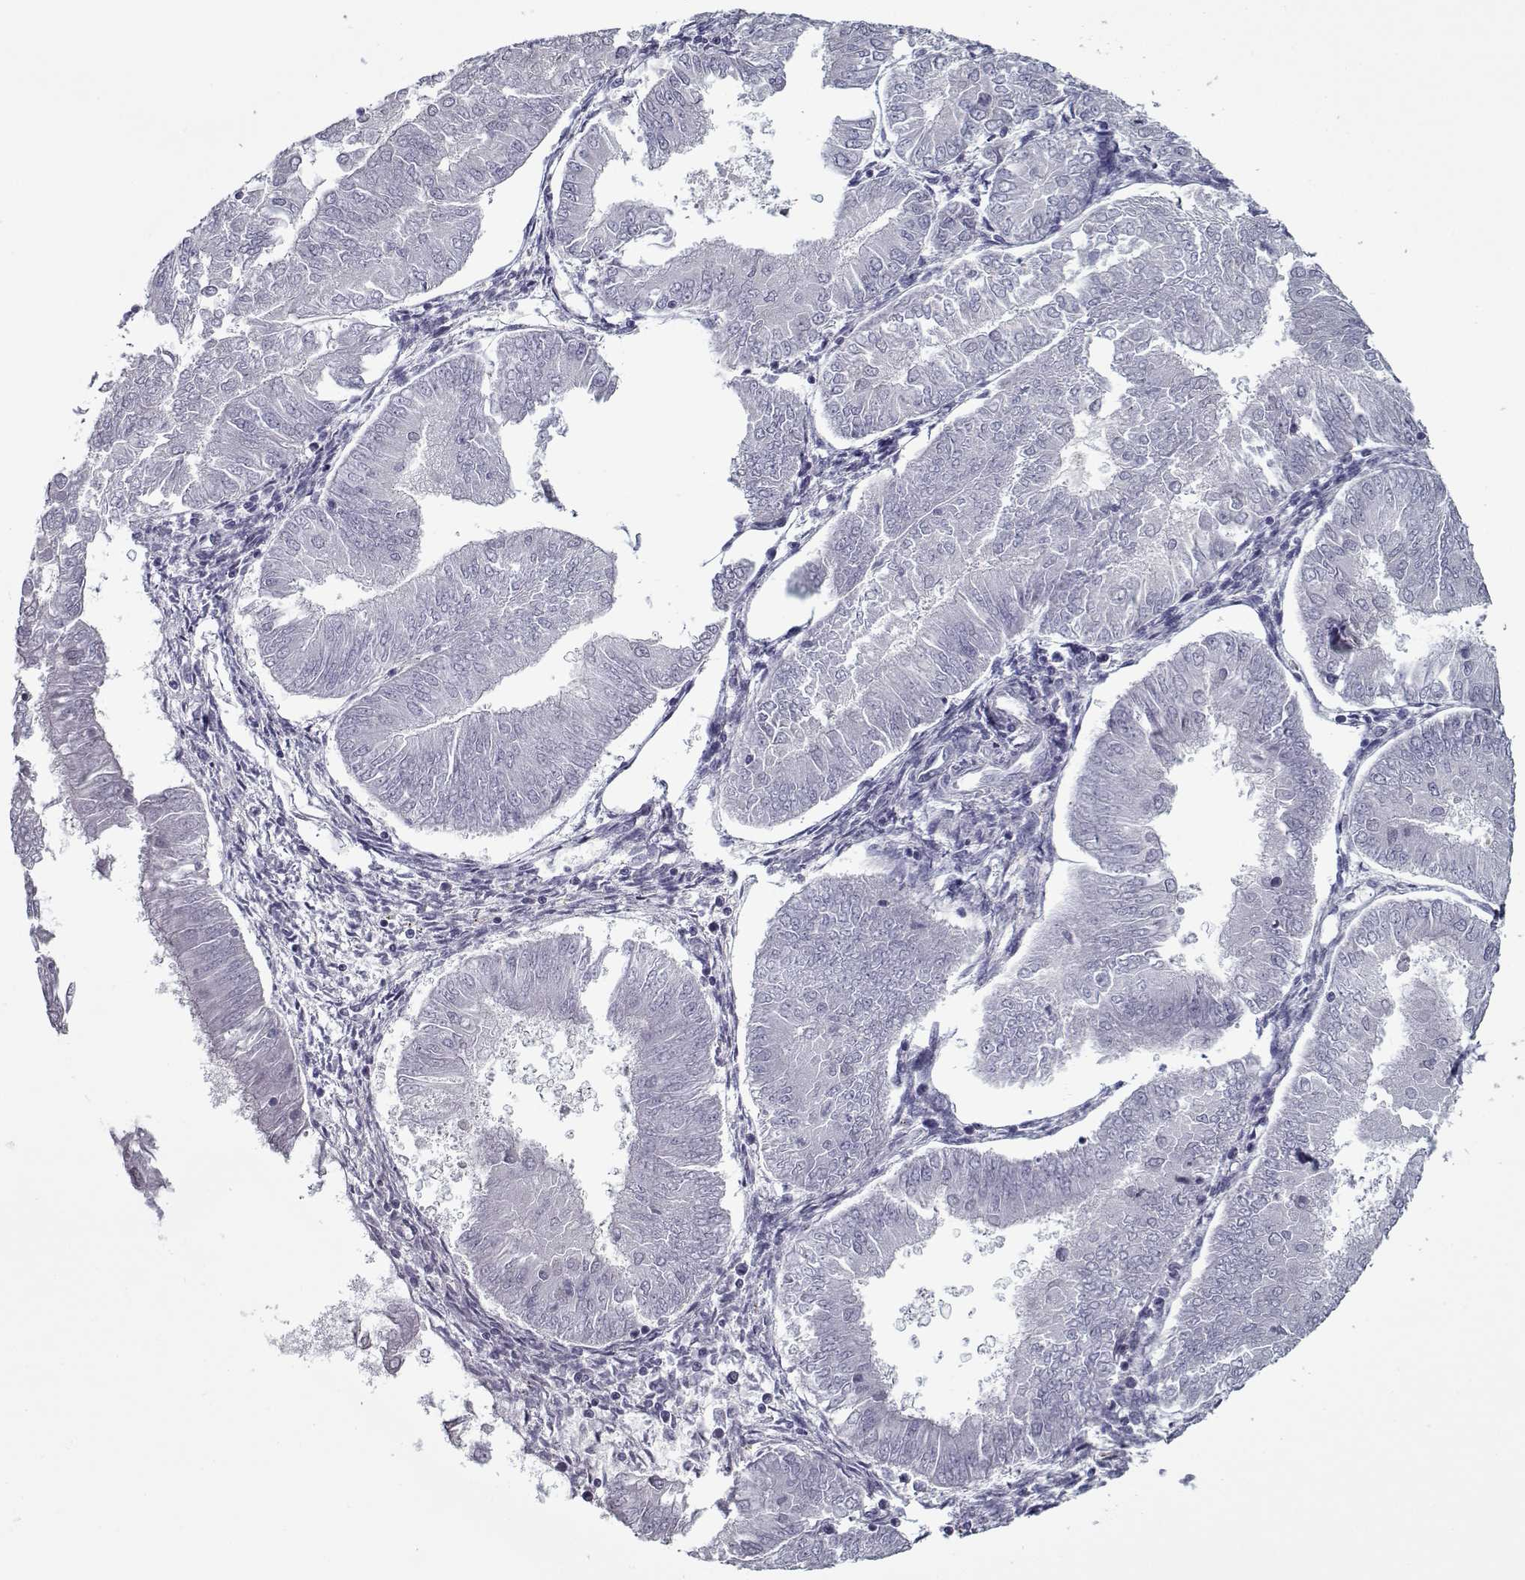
{"staining": {"intensity": "negative", "quantity": "none", "location": "none"}, "tissue": "endometrial cancer", "cell_type": "Tumor cells", "image_type": "cancer", "snomed": [{"axis": "morphology", "description": "Adenocarcinoma, NOS"}, {"axis": "topography", "description": "Endometrium"}], "caption": "The micrograph shows no staining of tumor cells in endometrial adenocarcinoma.", "gene": "SEC16B", "patient": {"sex": "female", "age": 53}}